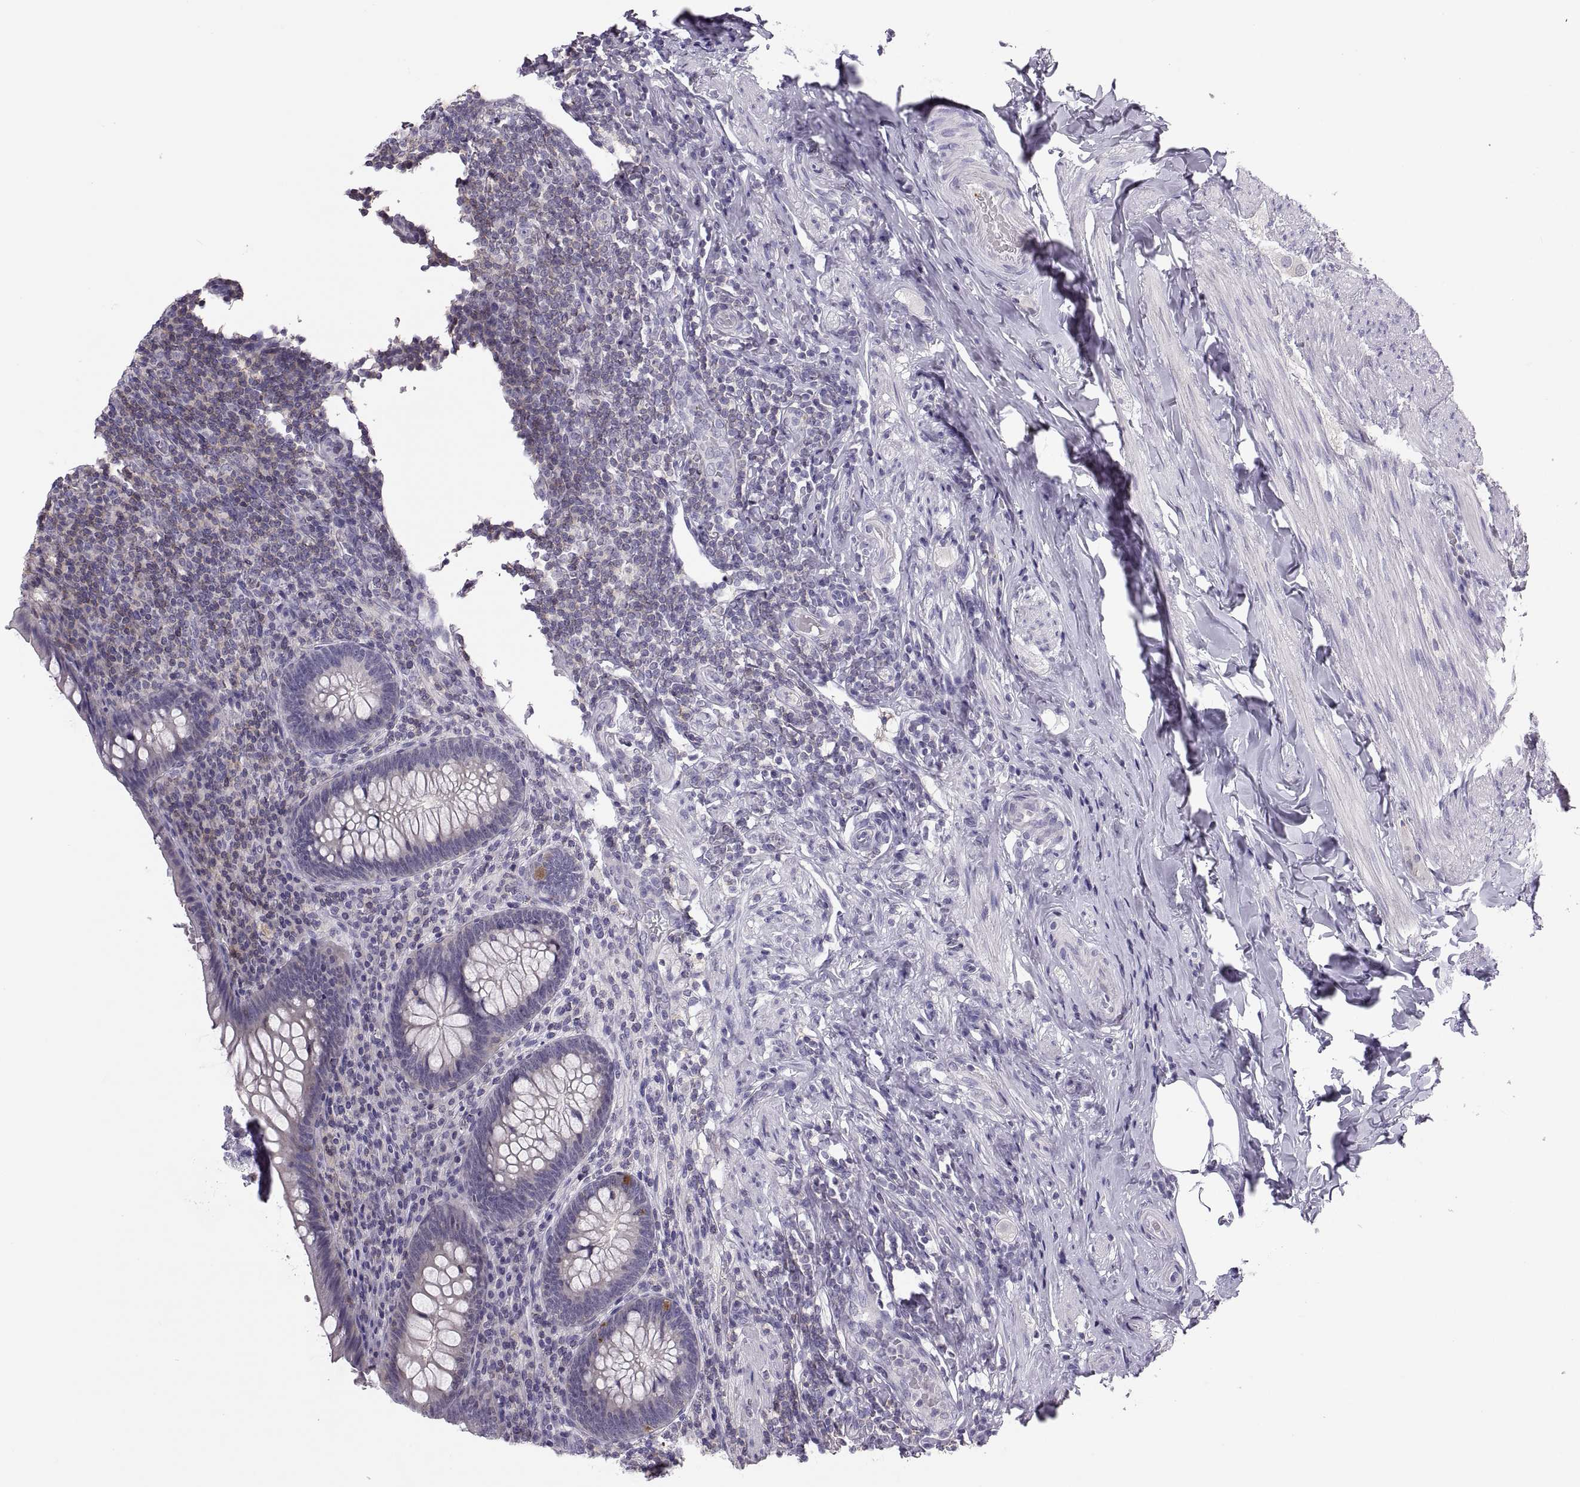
{"staining": {"intensity": "negative", "quantity": "none", "location": "none"}, "tissue": "appendix", "cell_type": "Glandular cells", "image_type": "normal", "snomed": [{"axis": "morphology", "description": "Normal tissue, NOS"}, {"axis": "topography", "description": "Appendix"}], "caption": "IHC histopathology image of normal appendix: appendix stained with DAB (3,3'-diaminobenzidine) demonstrates no significant protein expression in glandular cells. (Immunohistochemistry (ihc), brightfield microscopy, high magnification).", "gene": "TTC21A", "patient": {"sex": "male", "age": 47}}